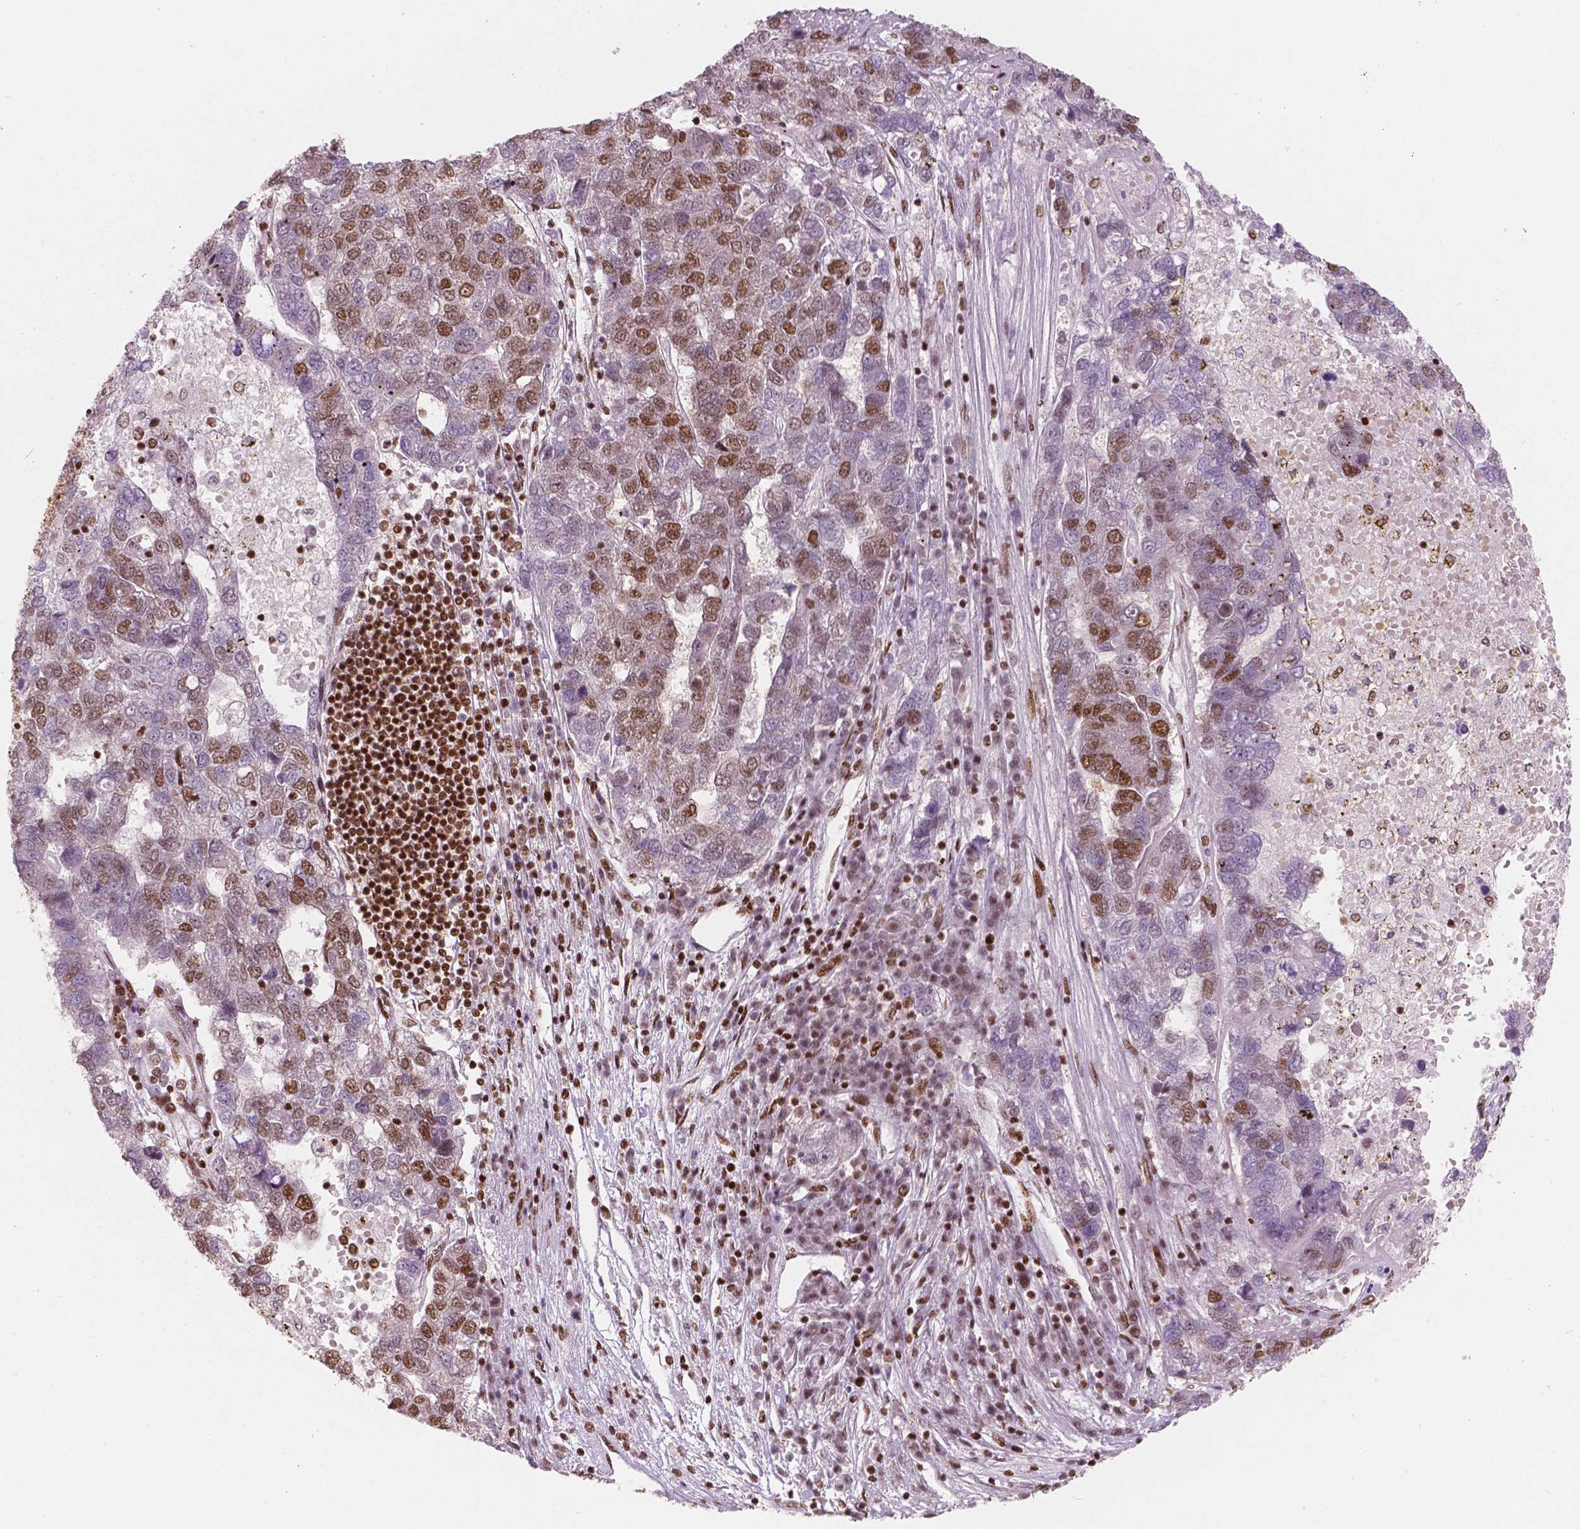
{"staining": {"intensity": "moderate", "quantity": "<25%", "location": "nuclear"}, "tissue": "pancreatic cancer", "cell_type": "Tumor cells", "image_type": "cancer", "snomed": [{"axis": "morphology", "description": "Adenocarcinoma, NOS"}, {"axis": "topography", "description": "Pancreas"}], "caption": "A brown stain shows moderate nuclear positivity of a protein in human pancreatic adenocarcinoma tumor cells.", "gene": "BRD4", "patient": {"sex": "female", "age": 61}}